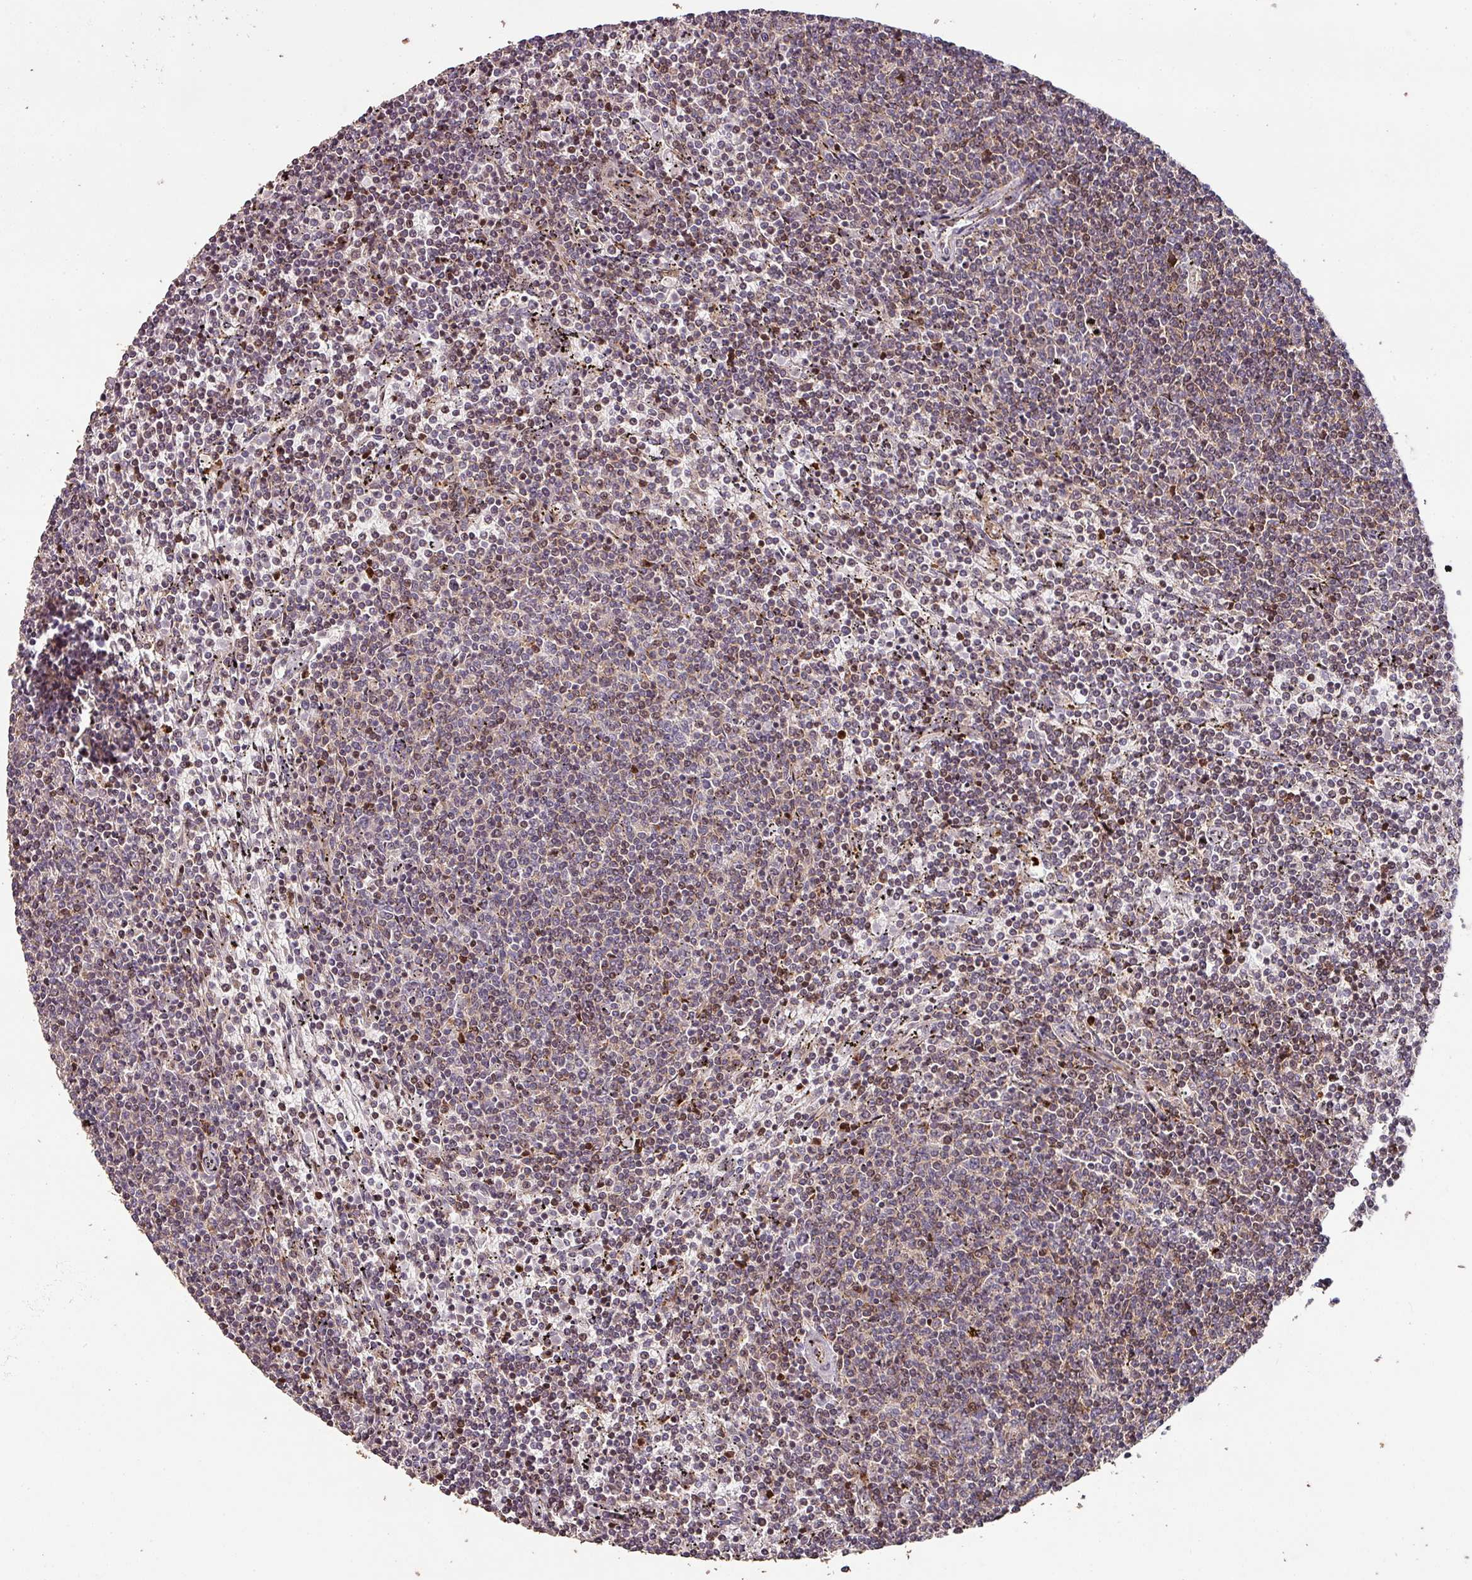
{"staining": {"intensity": "weak", "quantity": "25%-75%", "location": "cytoplasmic/membranous"}, "tissue": "lymphoma", "cell_type": "Tumor cells", "image_type": "cancer", "snomed": [{"axis": "morphology", "description": "Malignant lymphoma, non-Hodgkin's type, Low grade"}, {"axis": "topography", "description": "Spleen"}], "caption": "Immunohistochemical staining of human low-grade malignant lymphoma, non-Hodgkin's type shows low levels of weak cytoplasmic/membranous protein staining in about 25%-75% of tumor cells. Nuclei are stained in blue.", "gene": "RPL23A", "patient": {"sex": "female", "age": 50}}